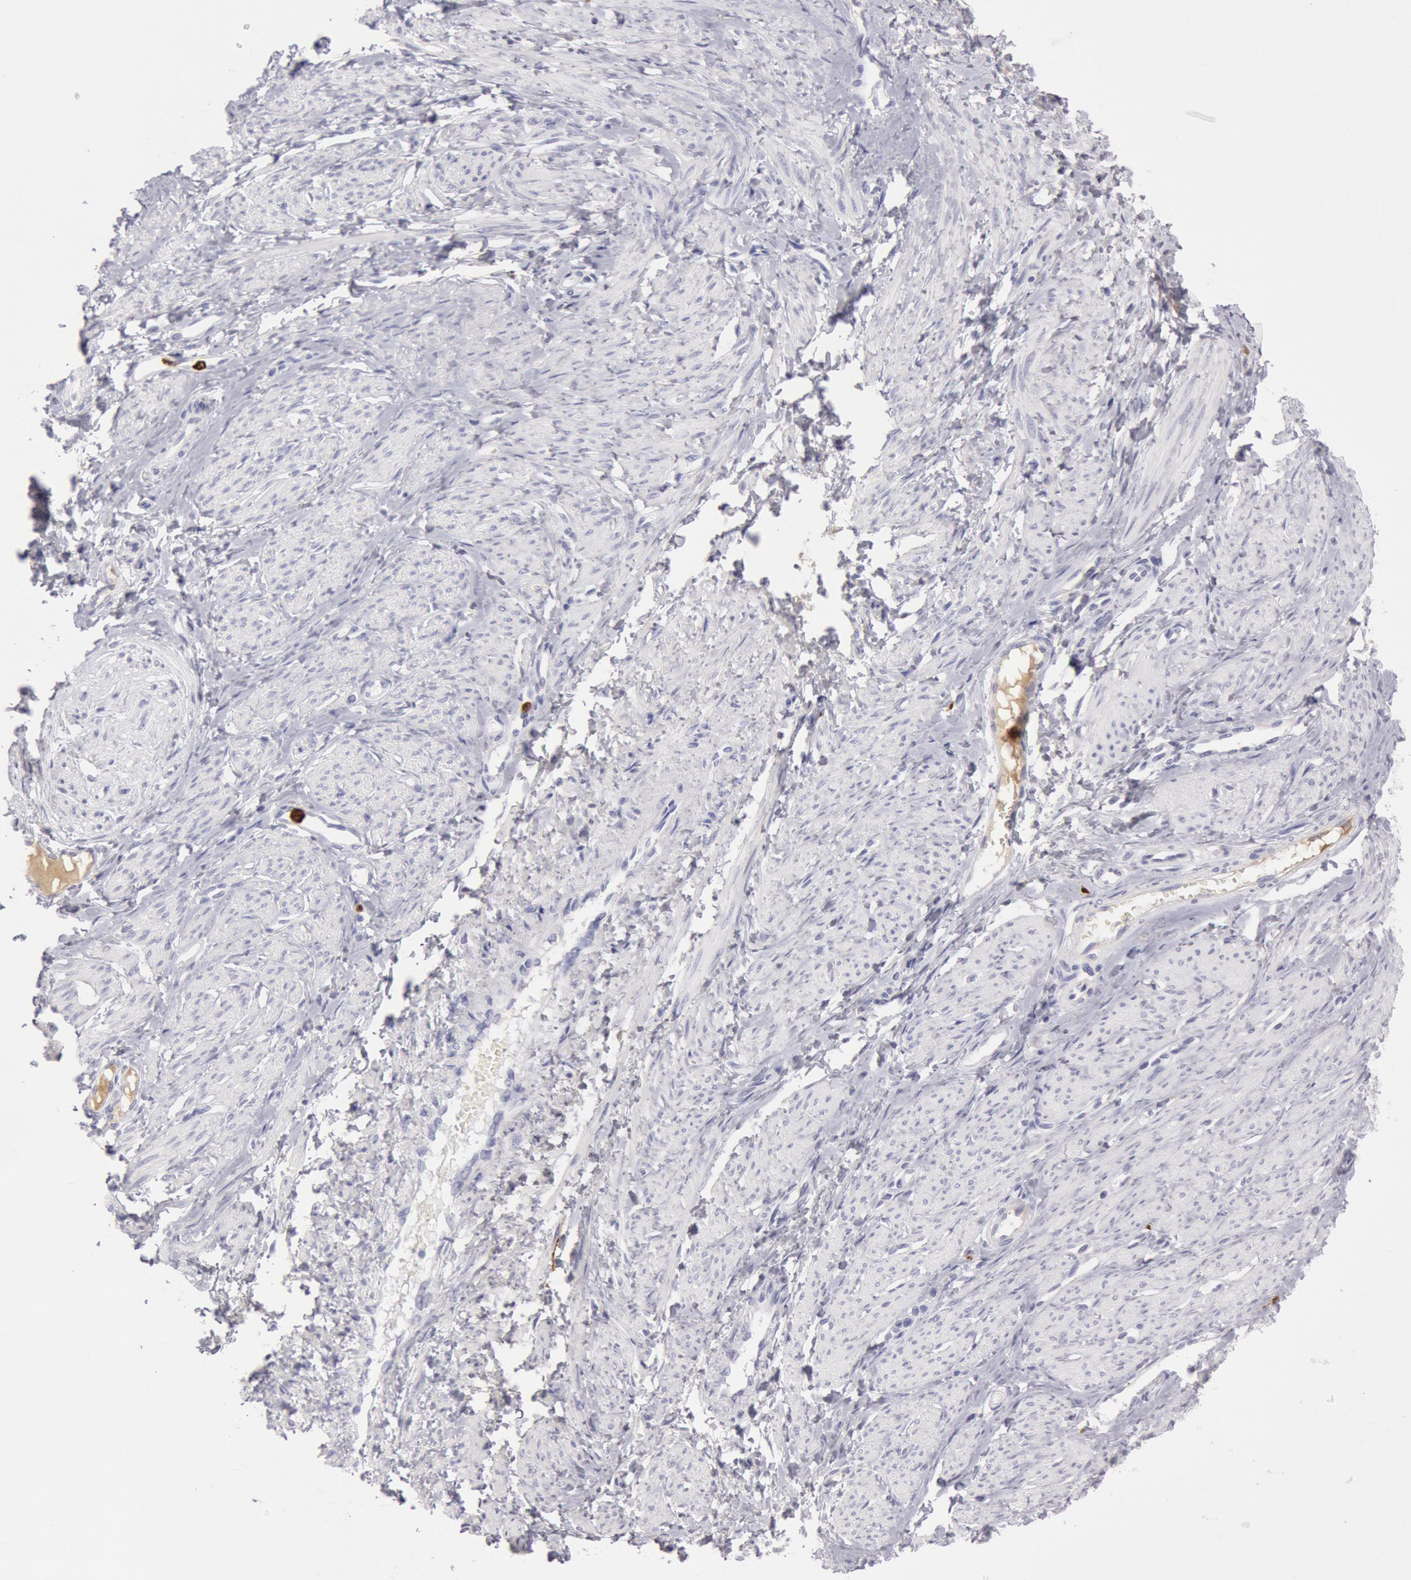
{"staining": {"intensity": "negative", "quantity": "none", "location": "none"}, "tissue": "smooth muscle", "cell_type": "Smooth muscle cells", "image_type": "normal", "snomed": [{"axis": "morphology", "description": "Normal tissue, NOS"}, {"axis": "topography", "description": "Smooth muscle"}, {"axis": "topography", "description": "Uterus"}], "caption": "Micrograph shows no protein expression in smooth muscle cells of unremarkable smooth muscle.", "gene": "FCN1", "patient": {"sex": "female", "age": 39}}